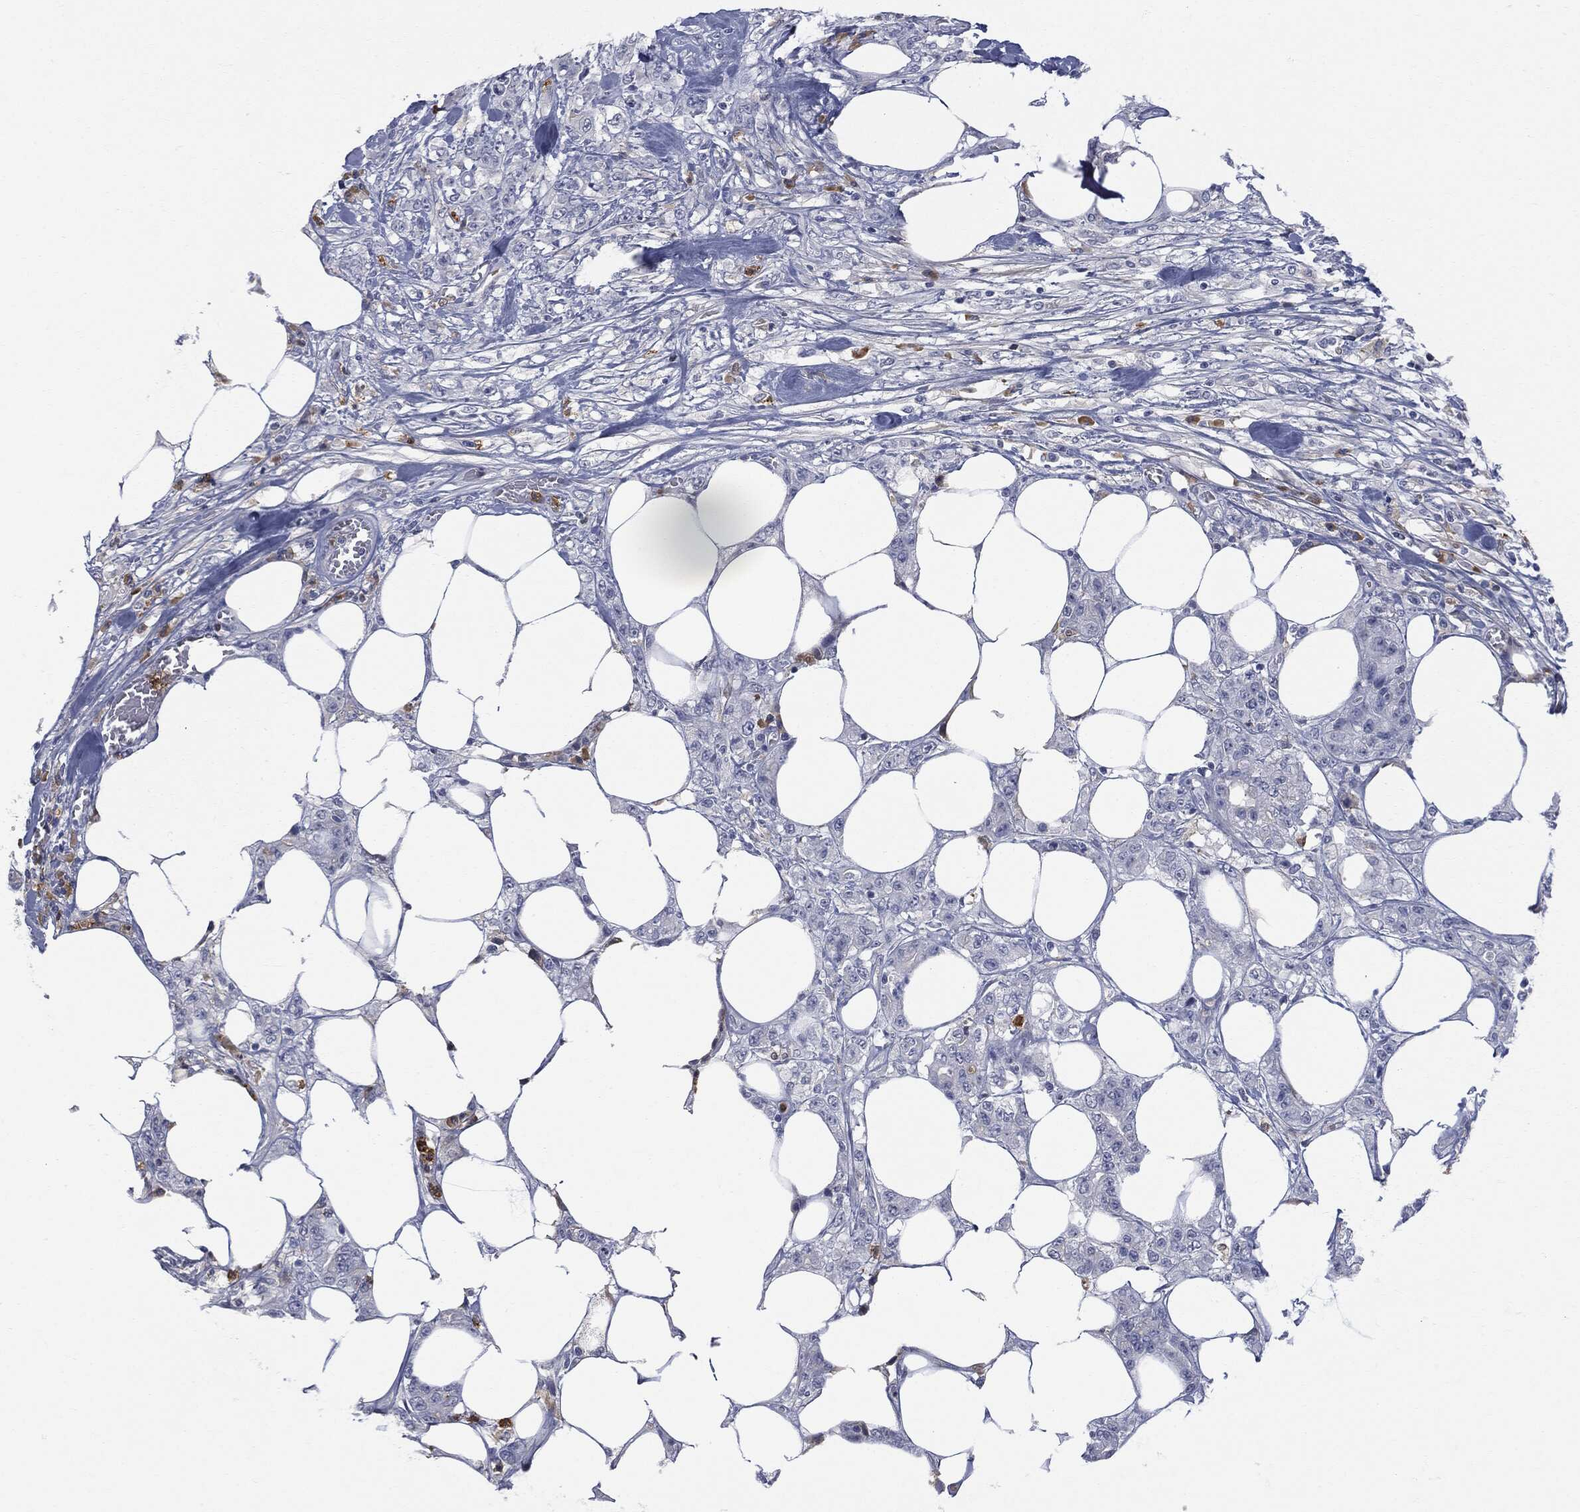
{"staining": {"intensity": "negative", "quantity": "none", "location": "none"}, "tissue": "colorectal cancer", "cell_type": "Tumor cells", "image_type": "cancer", "snomed": [{"axis": "morphology", "description": "Adenocarcinoma, NOS"}, {"axis": "topography", "description": "Colon"}], "caption": "There is no significant staining in tumor cells of adenocarcinoma (colorectal).", "gene": "BTK", "patient": {"sex": "female", "age": 48}}